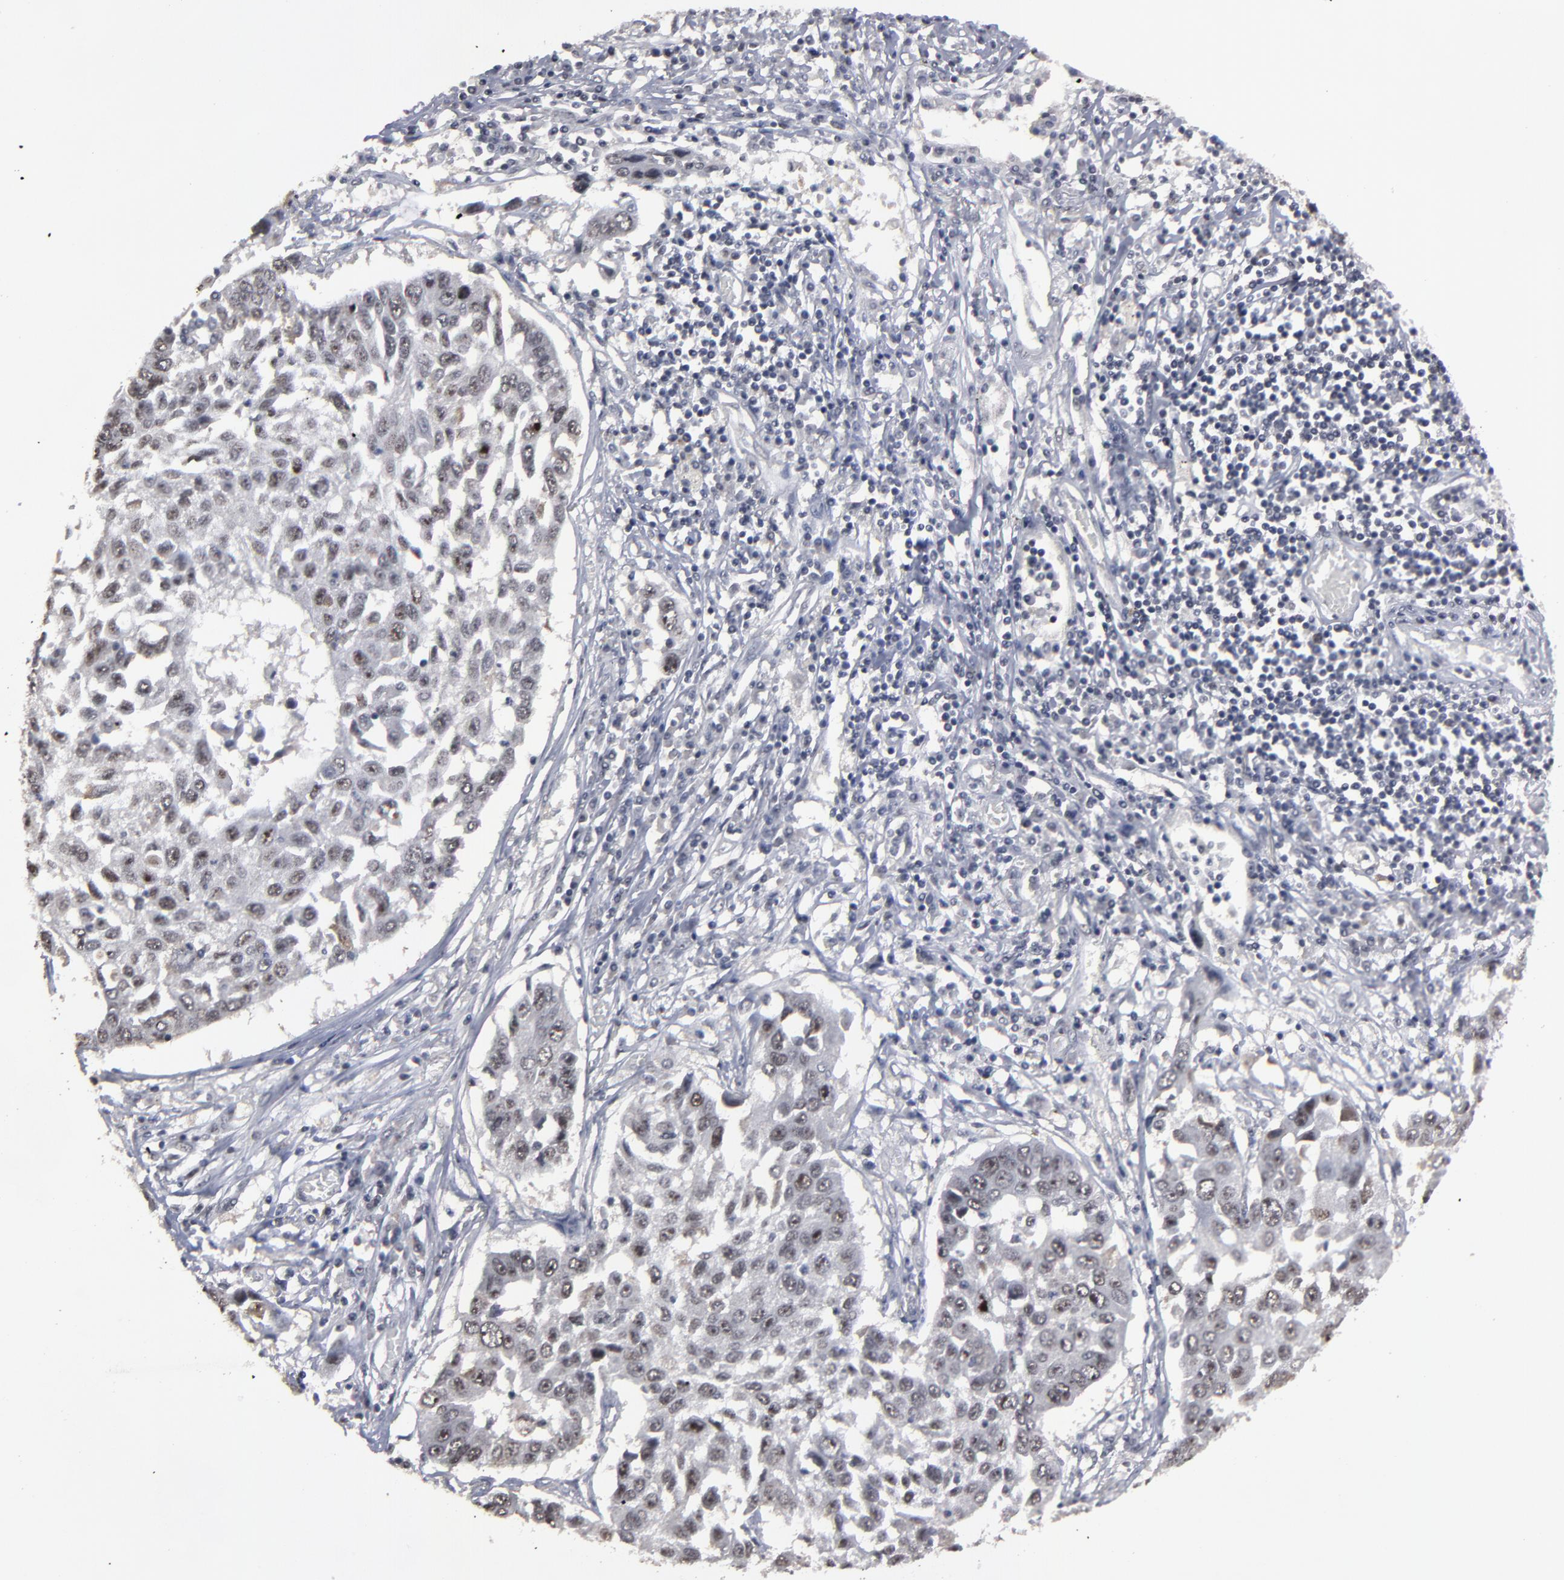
{"staining": {"intensity": "weak", "quantity": "<25%", "location": "nuclear"}, "tissue": "lung cancer", "cell_type": "Tumor cells", "image_type": "cancer", "snomed": [{"axis": "morphology", "description": "Squamous cell carcinoma, NOS"}, {"axis": "topography", "description": "Lung"}], "caption": "The image reveals no staining of tumor cells in lung cancer (squamous cell carcinoma).", "gene": "SSRP1", "patient": {"sex": "male", "age": 71}}